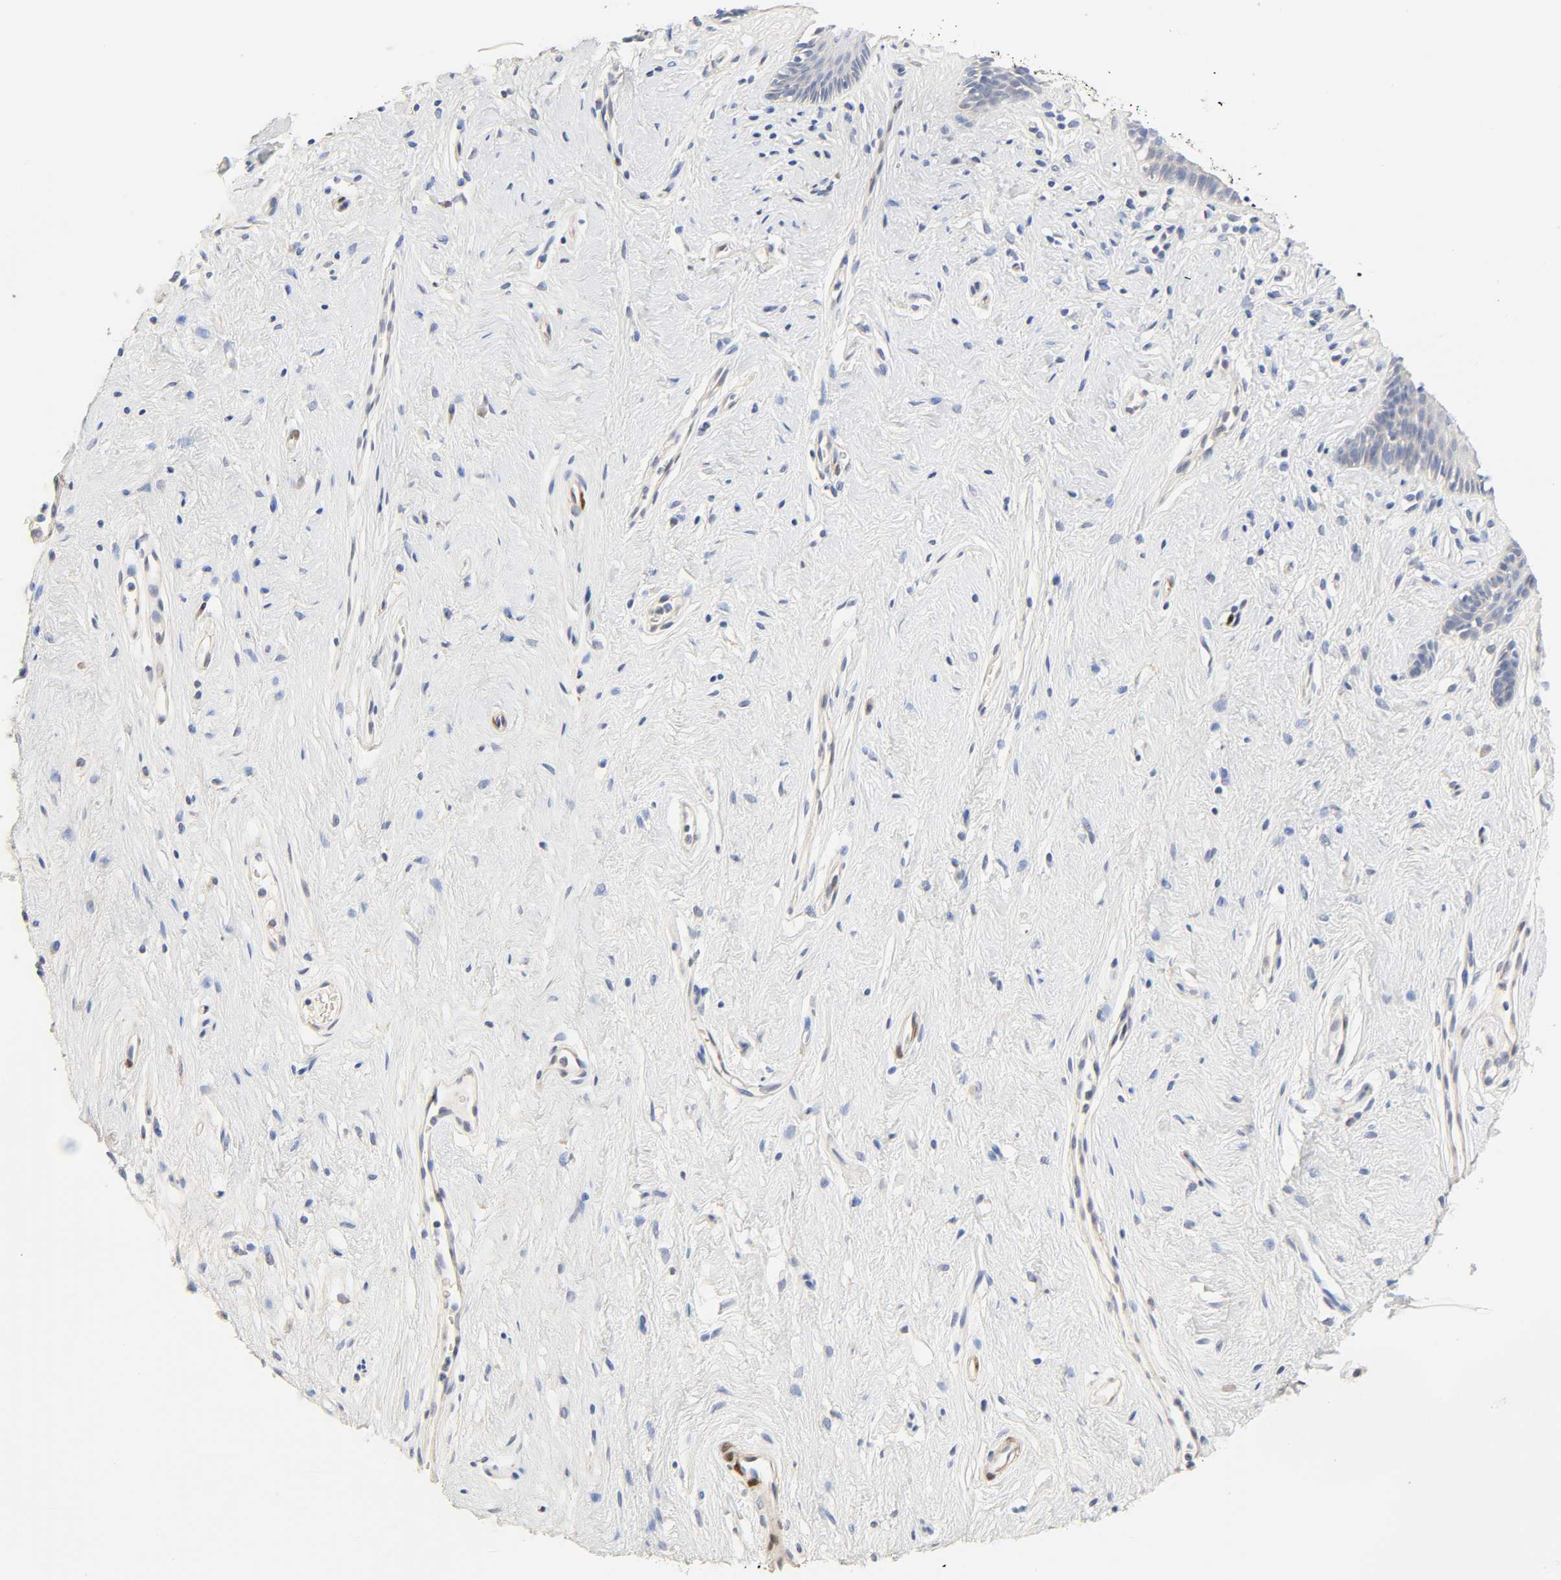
{"staining": {"intensity": "negative", "quantity": "none", "location": "none"}, "tissue": "vagina", "cell_type": "Squamous epithelial cells", "image_type": "normal", "snomed": [{"axis": "morphology", "description": "Normal tissue, NOS"}, {"axis": "topography", "description": "Vagina"}], "caption": "Immunohistochemistry (IHC) histopathology image of normal vagina: vagina stained with DAB (3,3'-diaminobenzidine) reveals no significant protein expression in squamous epithelial cells. (DAB immunohistochemistry with hematoxylin counter stain).", "gene": "BORCS8", "patient": {"sex": "female", "age": 44}}